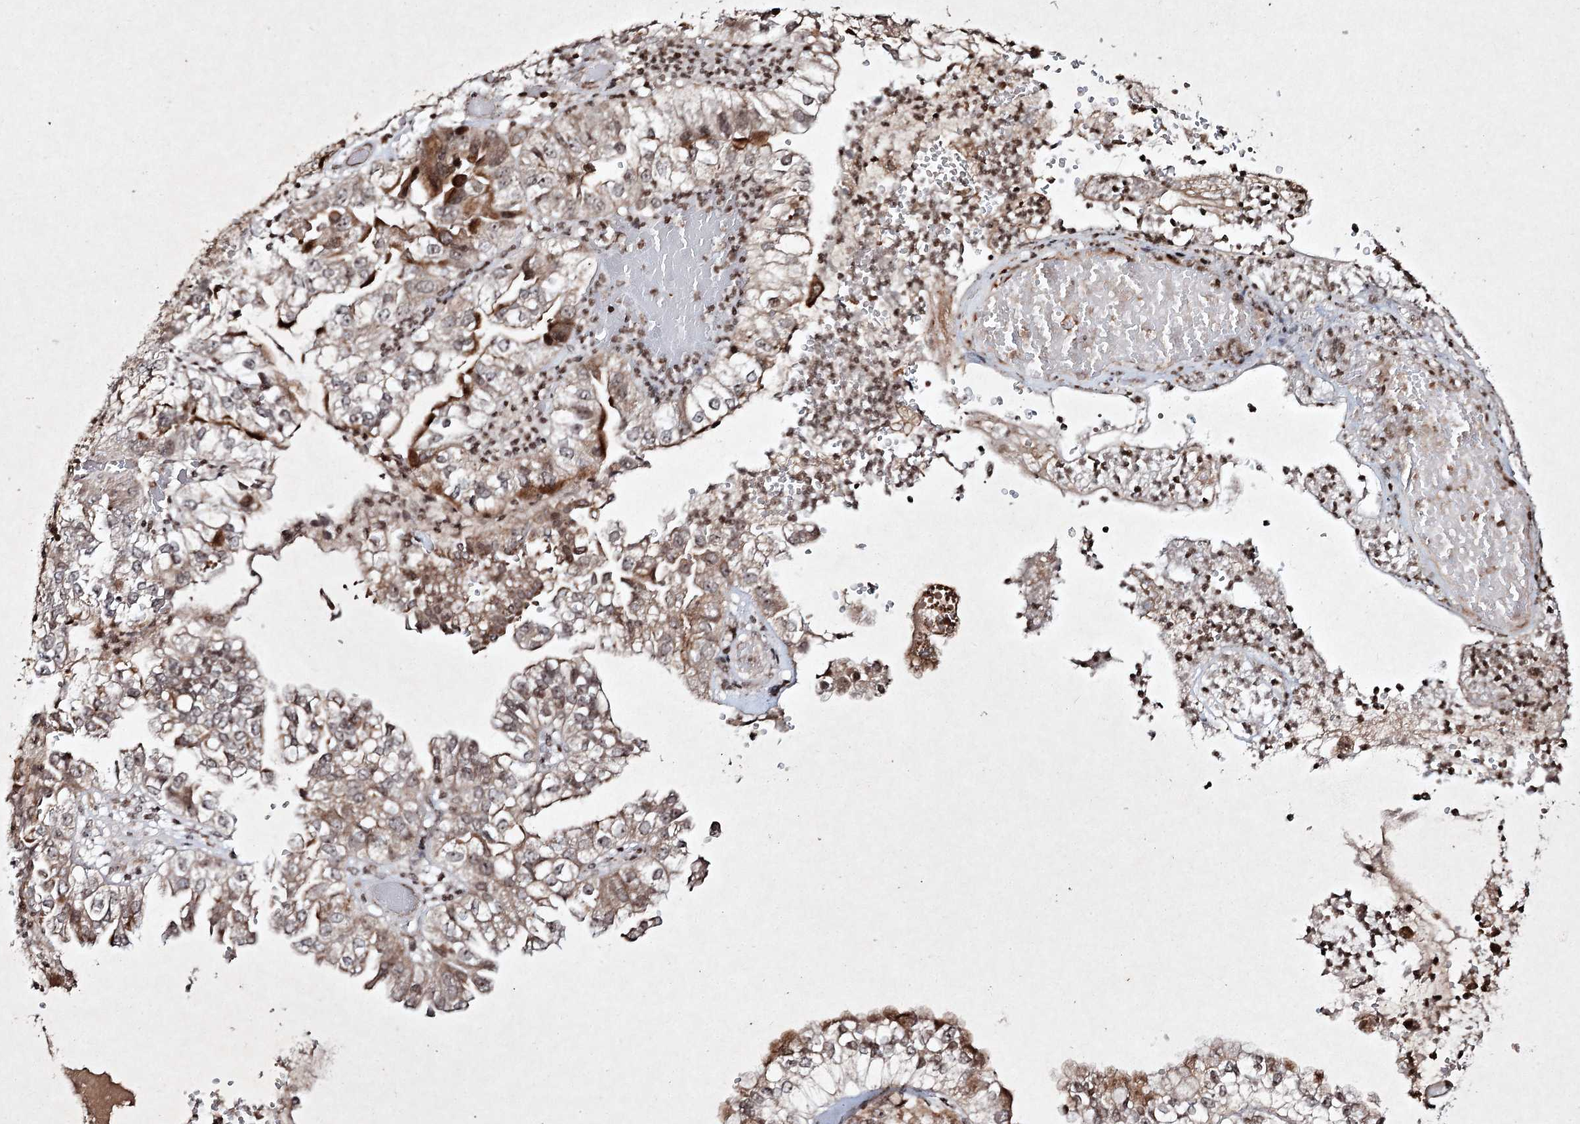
{"staining": {"intensity": "moderate", "quantity": ">75%", "location": "cytoplasmic/membranous,nuclear"}, "tissue": "liver cancer", "cell_type": "Tumor cells", "image_type": "cancer", "snomed": [{"axis": "morphology", "description": "Cholangiocarcinoma"}, {"axis": "topography", "description": "Liver"}], "caption": "There is medium levels of moderate cytoplasmic/membranous and nuclear staining in tumor cells of cholangiocarcinoma (liver), as demonstrated by immunohistochemical staining (brown color).", "gene": "CARM1", "patient": {"sex": "female", "age": 79}}